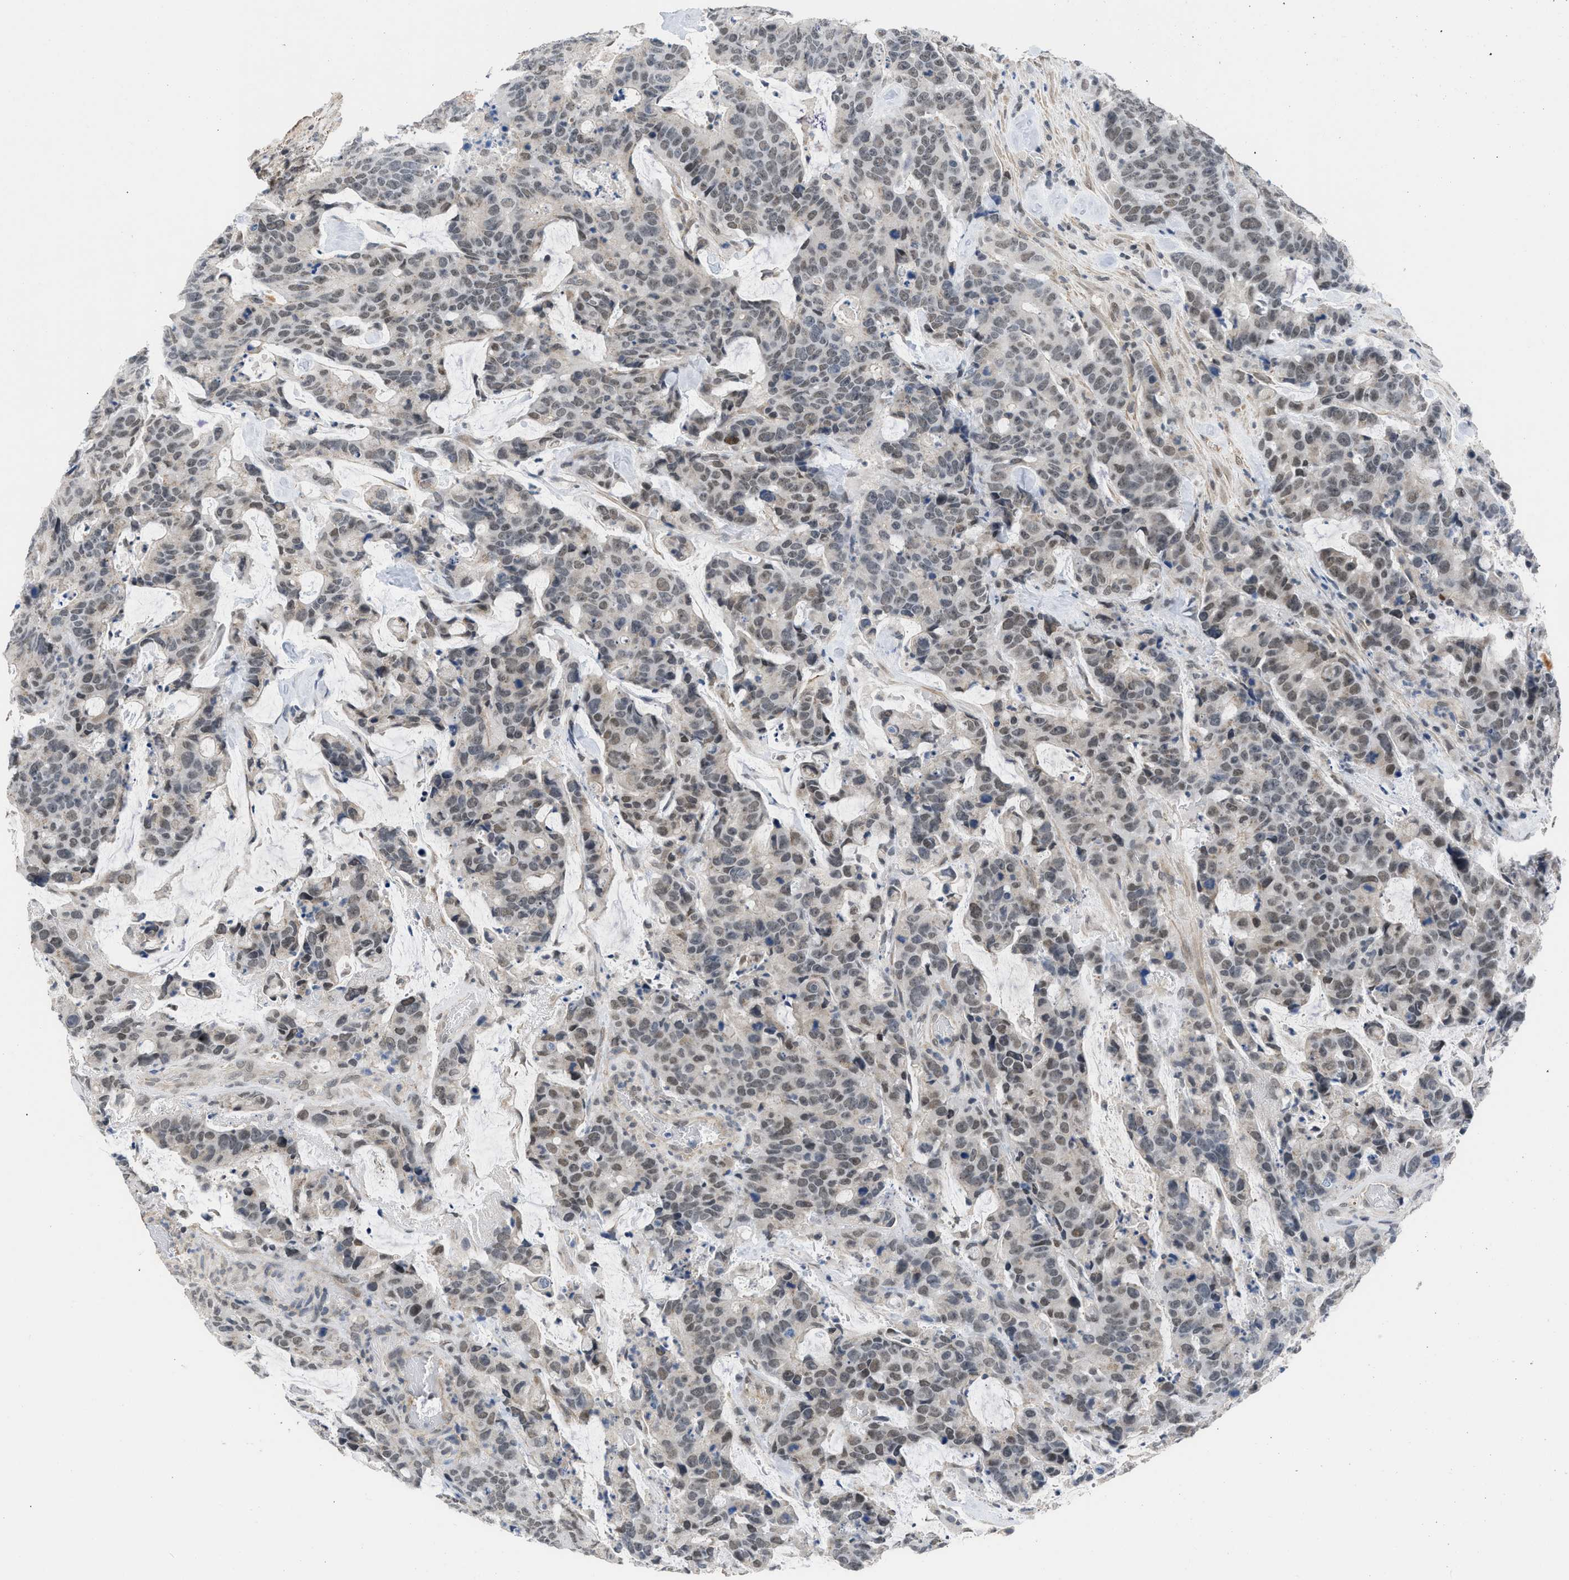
{"staining": {"intensity": "moderate", "quantity": "25%-75%", "location": "nuclear"}, "tissue": "colorectal cancer", "cell_type": "Tumor cells", "image_type": "cancer", "snomed": [{"axis": "morphology", "description": "Adenocarcinoma, NOS"}, {"axis": "topography", "description": "Colon"}], "caption": "Approximately 25%-75% of tumor cells in human colorectal adenocarcinoma demonstrate moderate nuclear protein positivity as visualized by brown immunohistochemical staining.", "gene": "TERF2IP", "patient": {"sex": "female", "age": 86}}